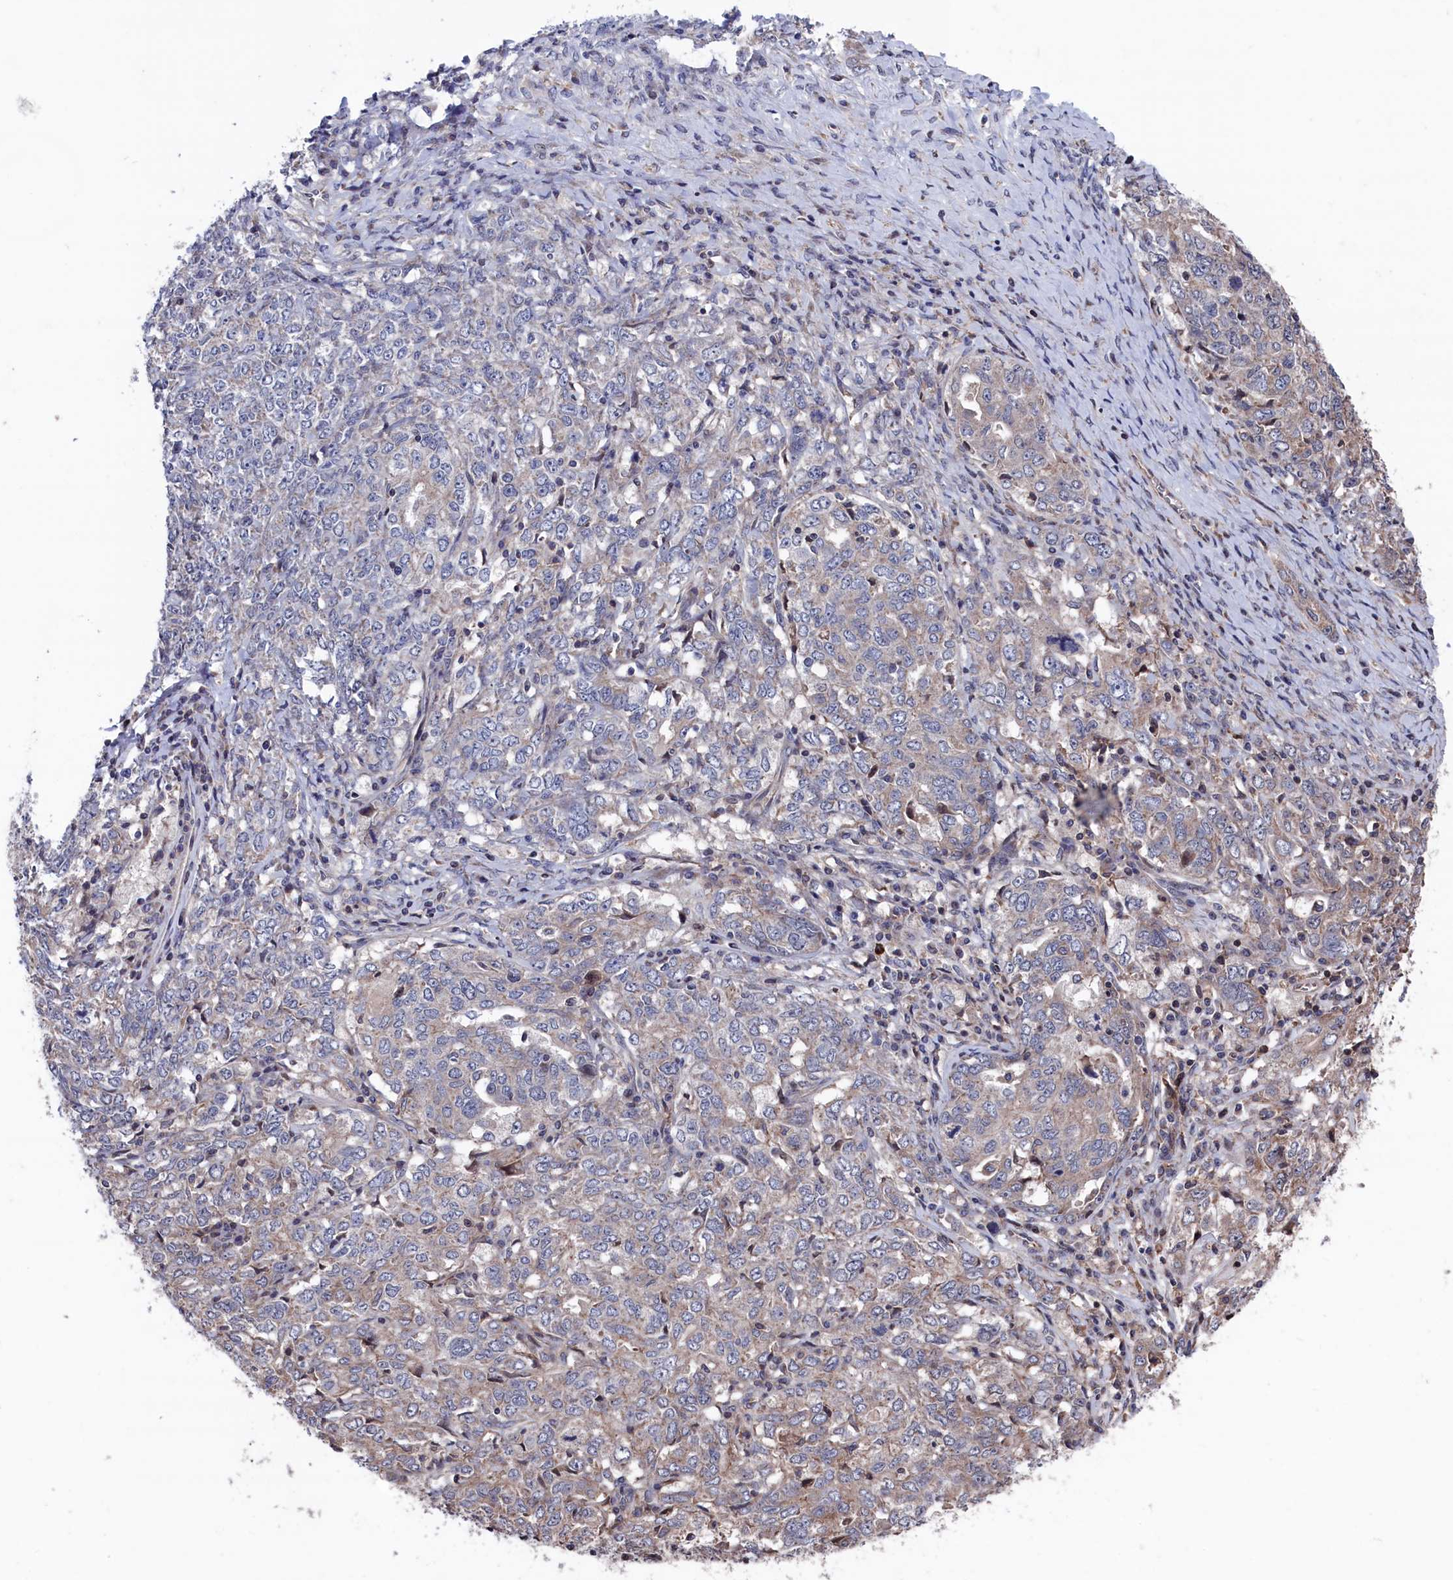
{"staining": {"intensity": "weak", "quantity": "25%-75%", "location": "cytoplasmic/membranous"}, "tissue": "ovarian cancer", "cell_type": "Tumor cells", "image_type": "cancer", "snomed": [{"axis": "morphology", "description": "Carcinoma, endometroid"}, {"axis": "topography", "description": "Ovary"}], "caption": "The immunohistochemical stain highlights weak cytoplasmic/membranous expression in tumor cells of endometroid carcinoma (ovarian) tissue.", "gene": "SPATA13", "patient": {"sex": "female", "age": 62}}